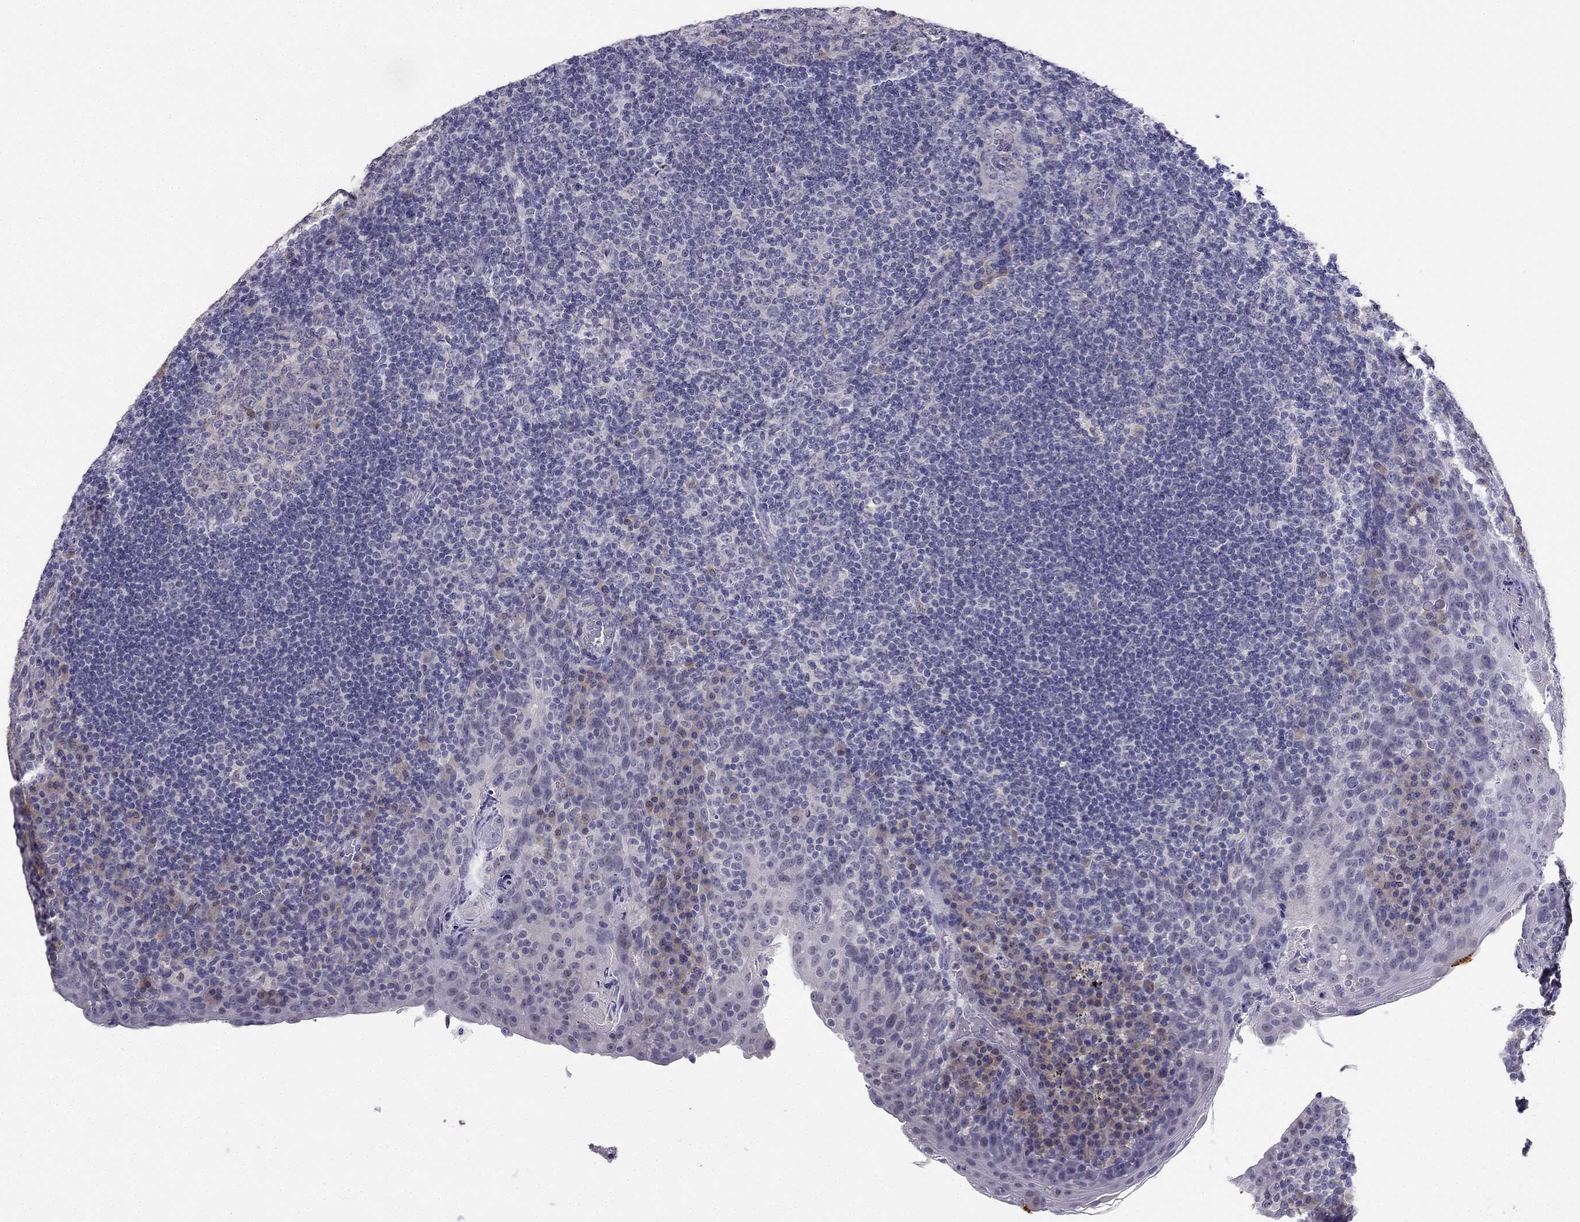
{"staining": {"intensity": "weak", "quantity": "<25%", "location": "cytoplasmic/membranous"}, "tissue": "tonsil", "cell_type": "Germinal center cells", "image_type": "normal", "snomed": [{"axis": "morphology", "description": "Normal tissue, NOS"}, {"axis": "topography", "description": "Tonsil"}], "caption": "Benign tonsil was stained to show a protein in brown. There is no significant staining in germinal center cells. Brightfield microscopy of immunohistochemistry stained with DAB (brown) and hematoxylin (blue), captured at high magnification.", "gene": "C16orf89", "patient": {"sex": "male", "age": 17}}